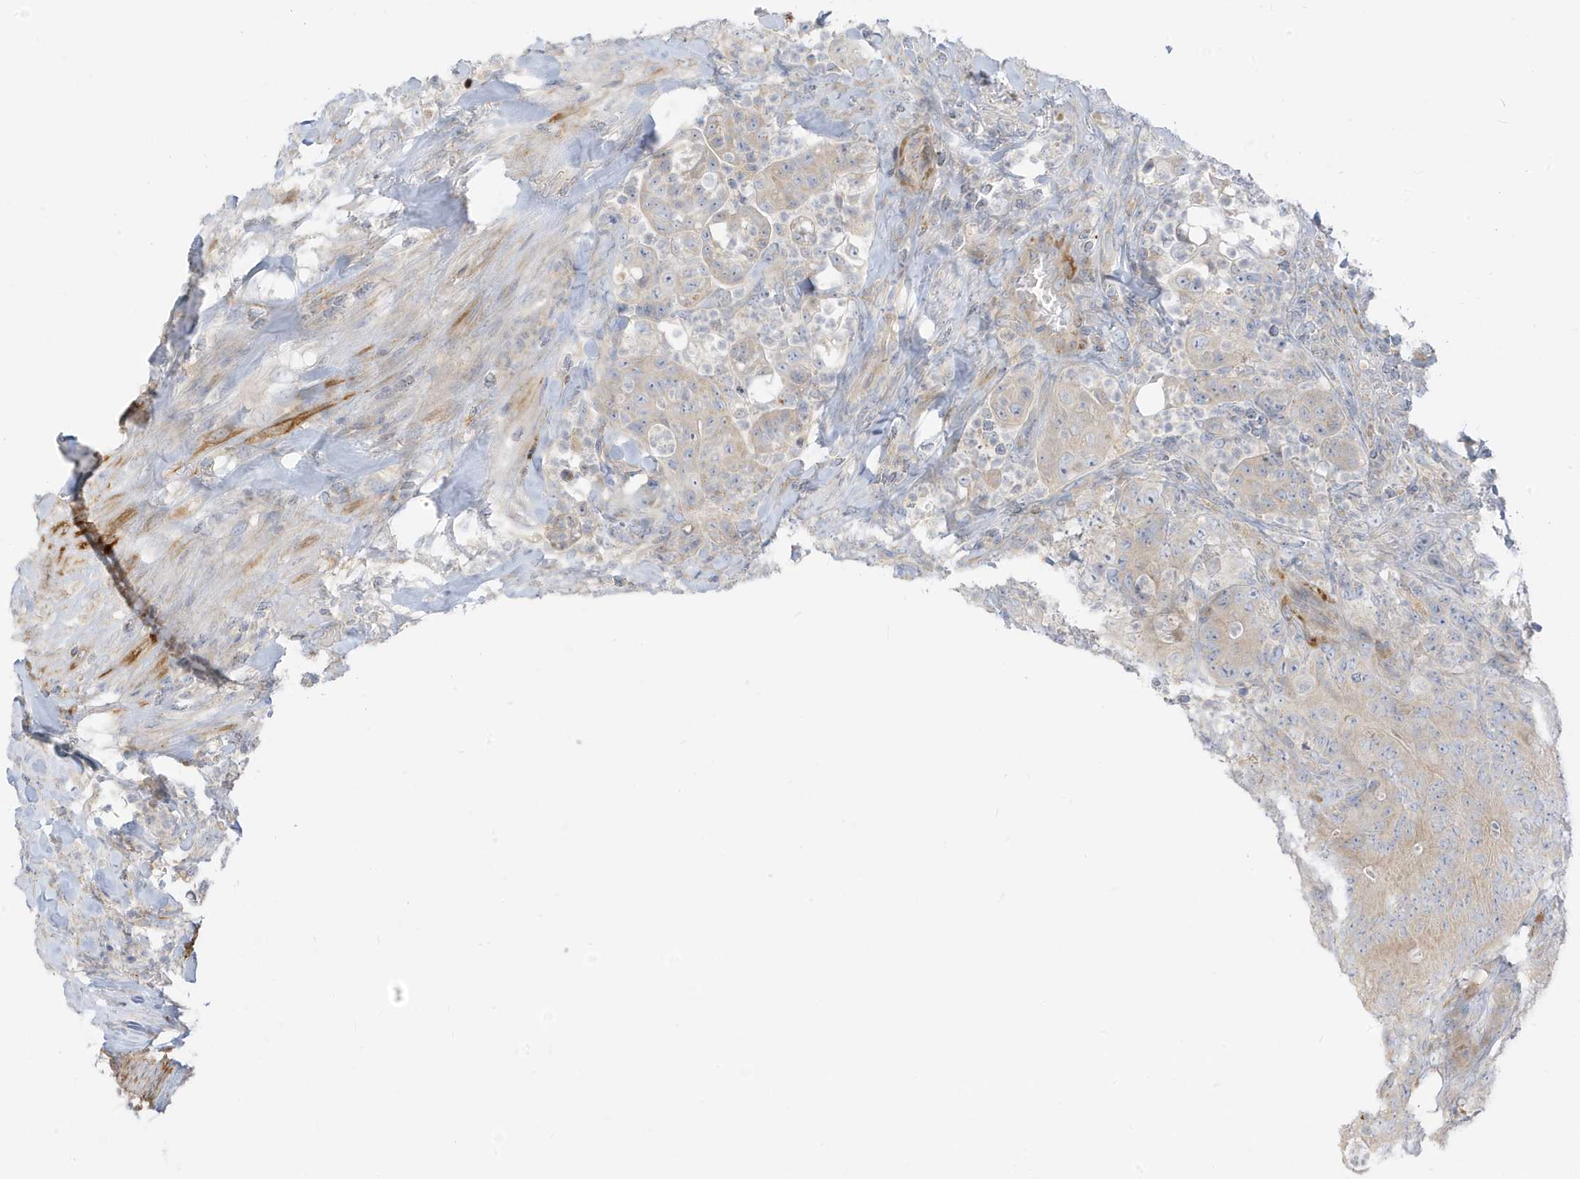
{"staining": {"intensity": "moderate", "quantity": "25%-75%", "location": "cytoplasmic/membranous"}, "tissue": "colorectal cancer", "cell_type": "Tumor cells", "image_type": "cancer", "snomed": [{"axis": "morphology", "description": "Normal tissue, NOS"}, {"axis": "topography", "description": "Colon"}], "caption": "DAB (3,3'-diaminobenzidine) immunohistochemical staining of human colorectal cancer shows moderate cytoplasmic/membranous protein positivity in approximately 25%-75% of tumor cells.", "gene": "MCOLN1", "patient": {"sex": "female", "age": 82}}